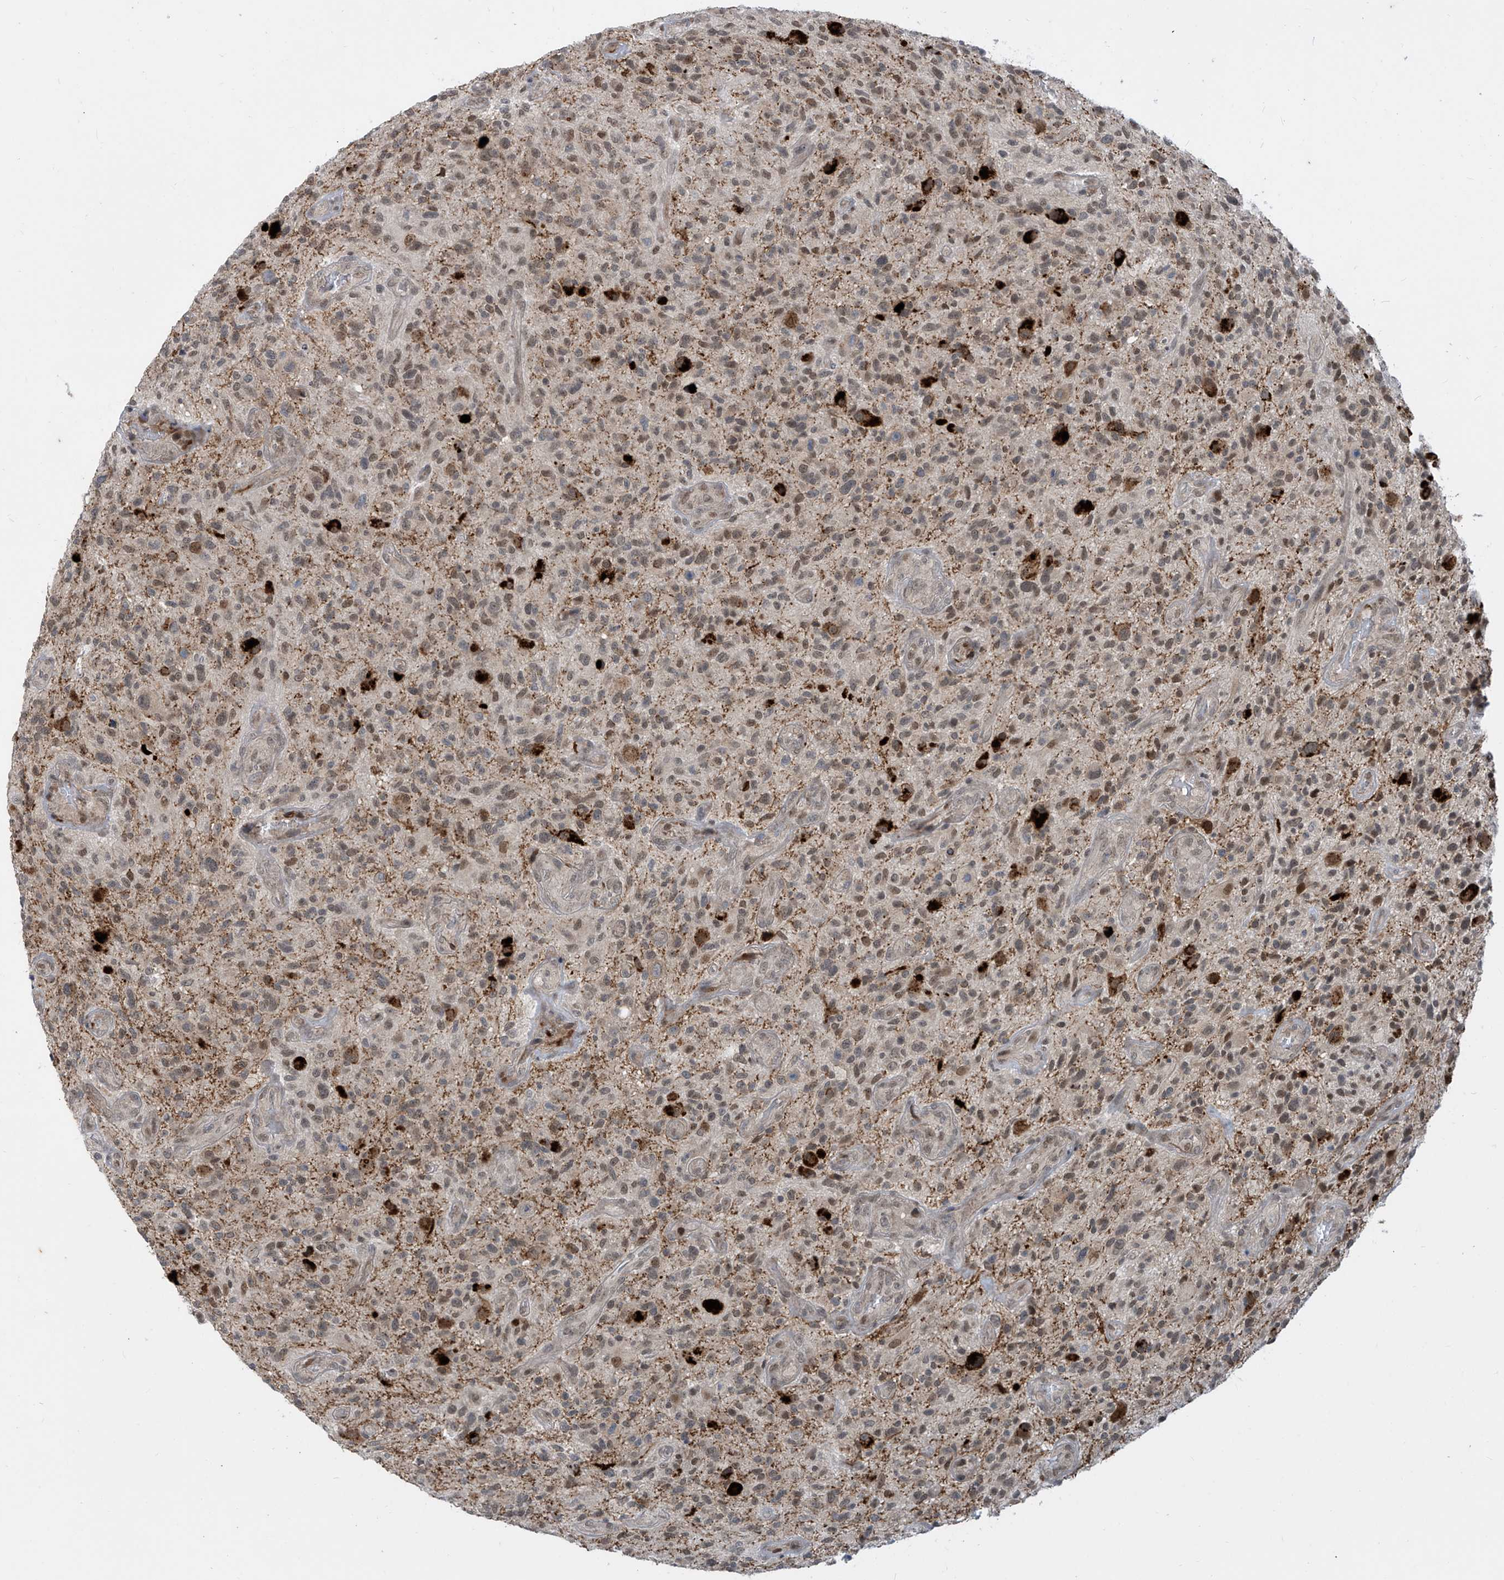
{"staining": {"intensity": "moderate", "quantity": ">75%", "location": "nuclear"}, "tissue": "glioma", "cell_type": "Tumor cells", "image_type": "cancer", "snomed": [{"axis": "morphology", "description": "Glioma, malignant, High grade"}, {"axis": "topography", "description": "Brain"}], "caption": "This image reveals immunohistochemistry (IHC) staining of human glioma, with medium moderate nuclear positivity in about >75% of tumor cells.", "gene": "LAGE3", "patient": {"sex": "male", "age": 47}}